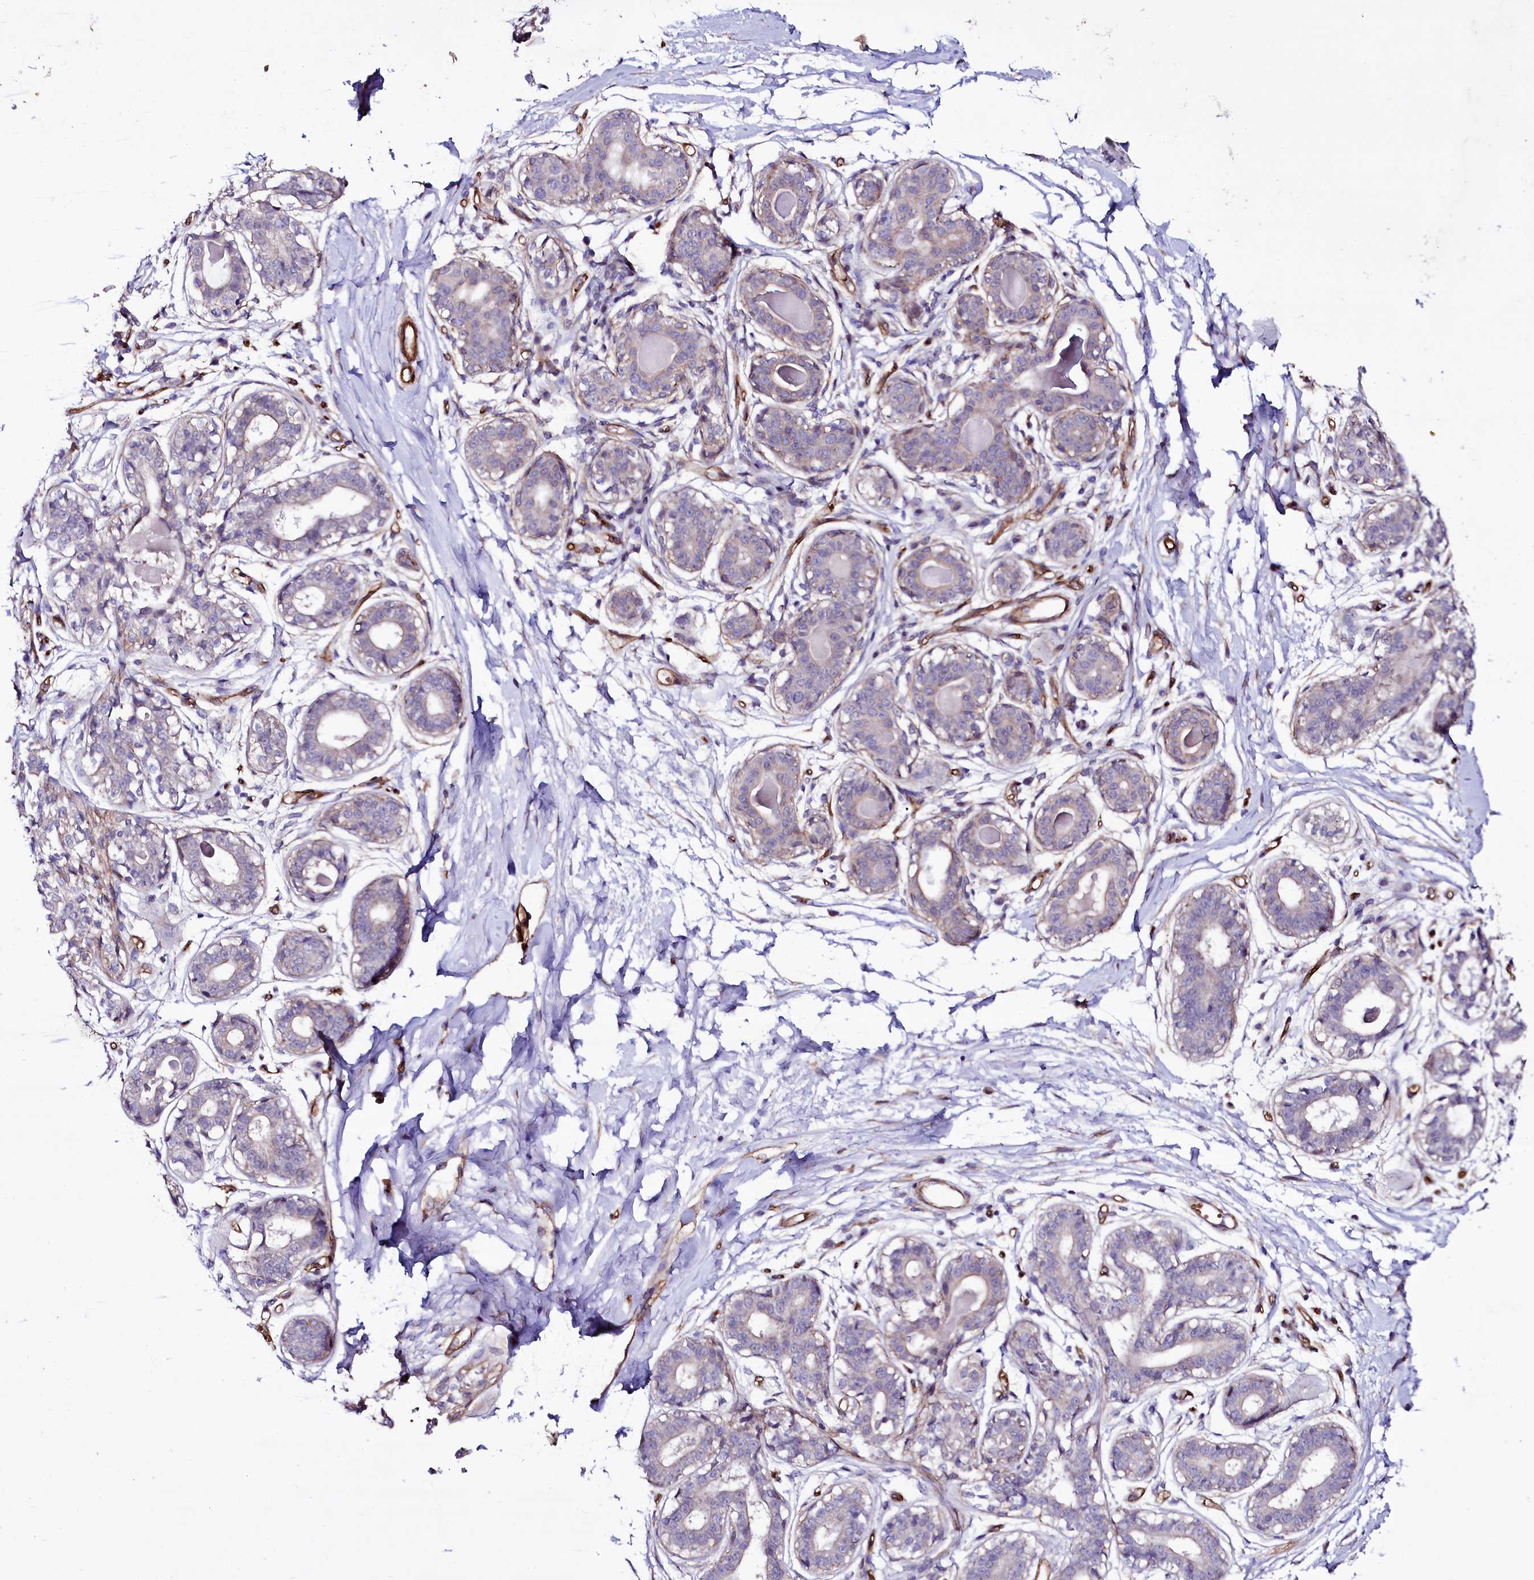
{"staining": {"intensity": "moderate", "quantity": ">75%", "location": "cytoplasmic/membranous"}, "tissue": "breast", "cell_type": "Adipocytes", "image_type": "normal", "snomed": [{"axis": "morphology", "description": "Normal tissue, NOS"}, {"axis": "topography", "description": "Breast"}], "caption": "Approximately >75% of adipocytes in unremarkable human breast display moderate cytoplasmic/membranous protein staining as visualized by brown immunohistochemical staining.", "gene": "MEX3C", "patient": {"sex": "female", "age": 45}}